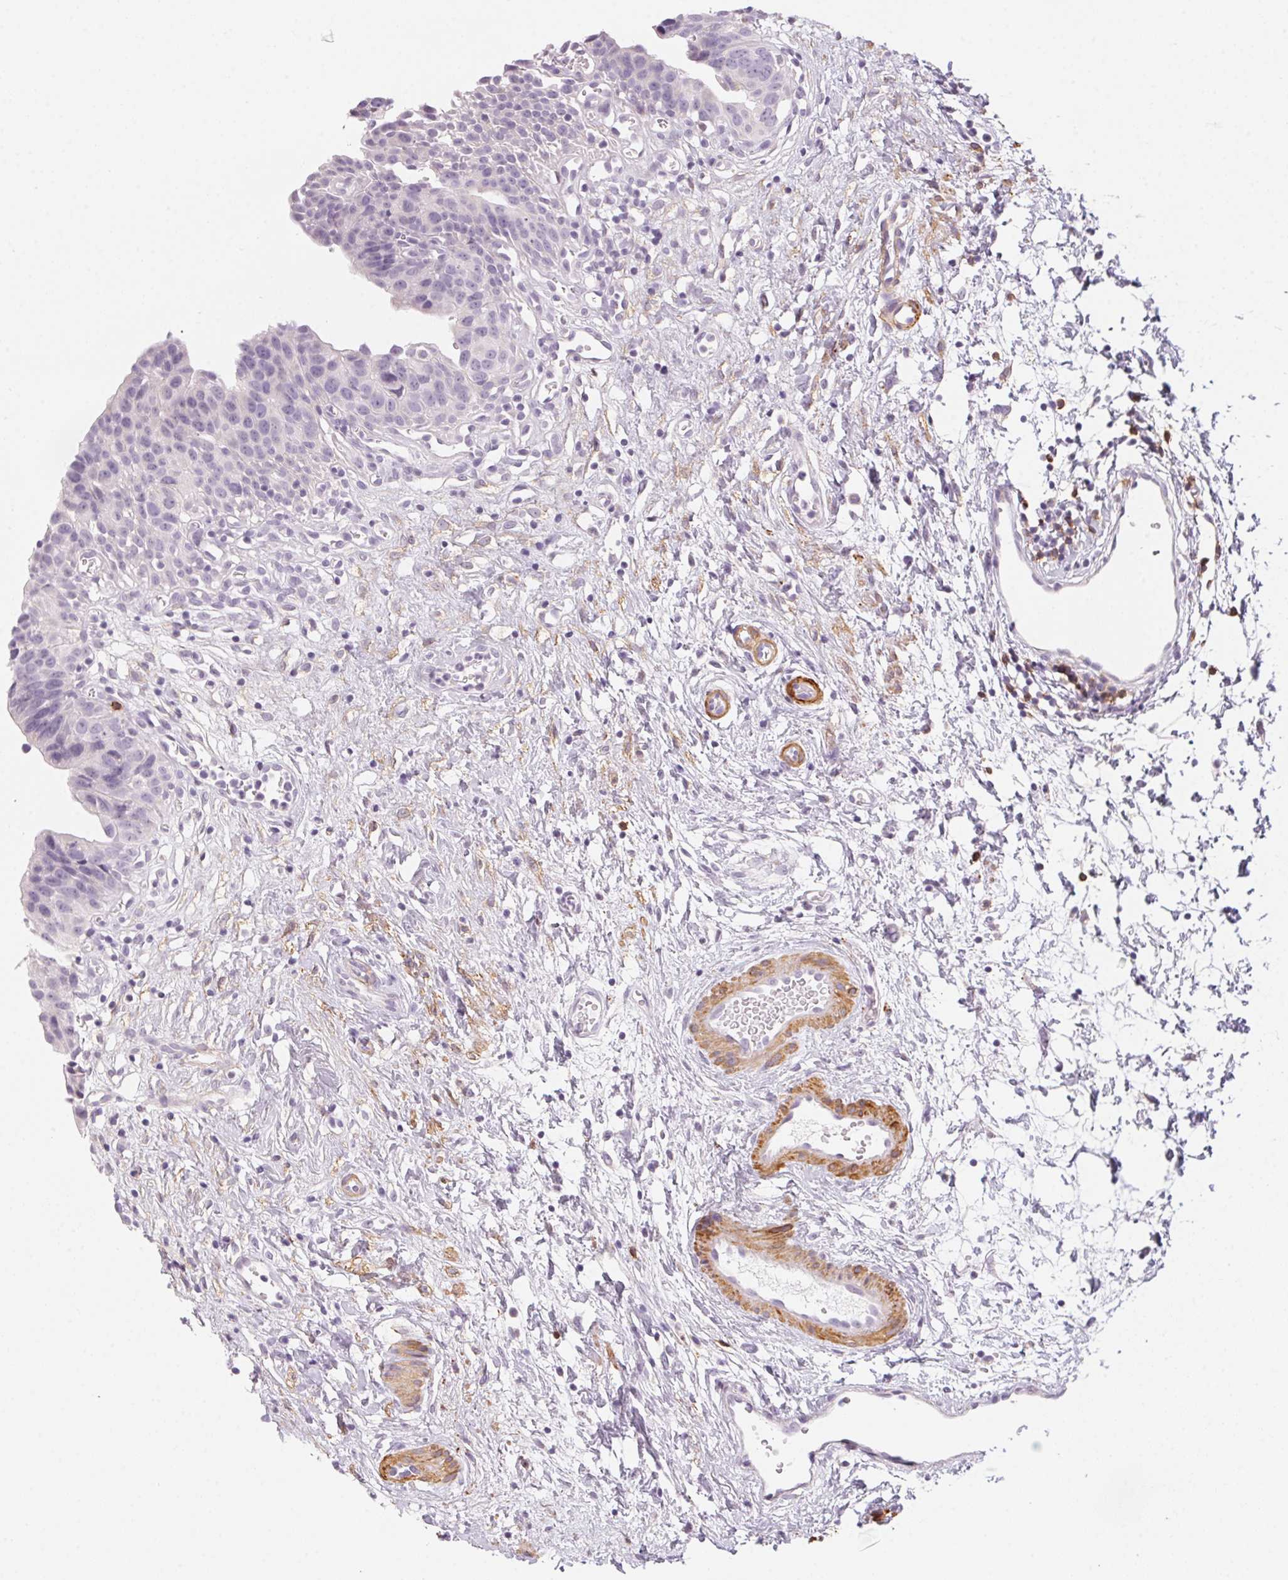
{"staining": {"intensity": "negative", "quantity": "none", "location": "none"}, "tissue": "urinary bladder", "cell_type": "Urothelial cells", "image_type": "normal", "snomed": [{"axis": "morphology", "description": "Normal tissue, NOS"}, {"axis": "topography", "description": "Urinary bladder"}], "caption": "Urothelial cells show no significant expression in unremarkable urinary bladder. (DAB (3,3'-diaminobenzidine) immunohistochemistry (IHC) visualized using brightfield microscopy, high magnification).", "gene": "PRPH", "patient": {"sex": "male", "age": 51}}